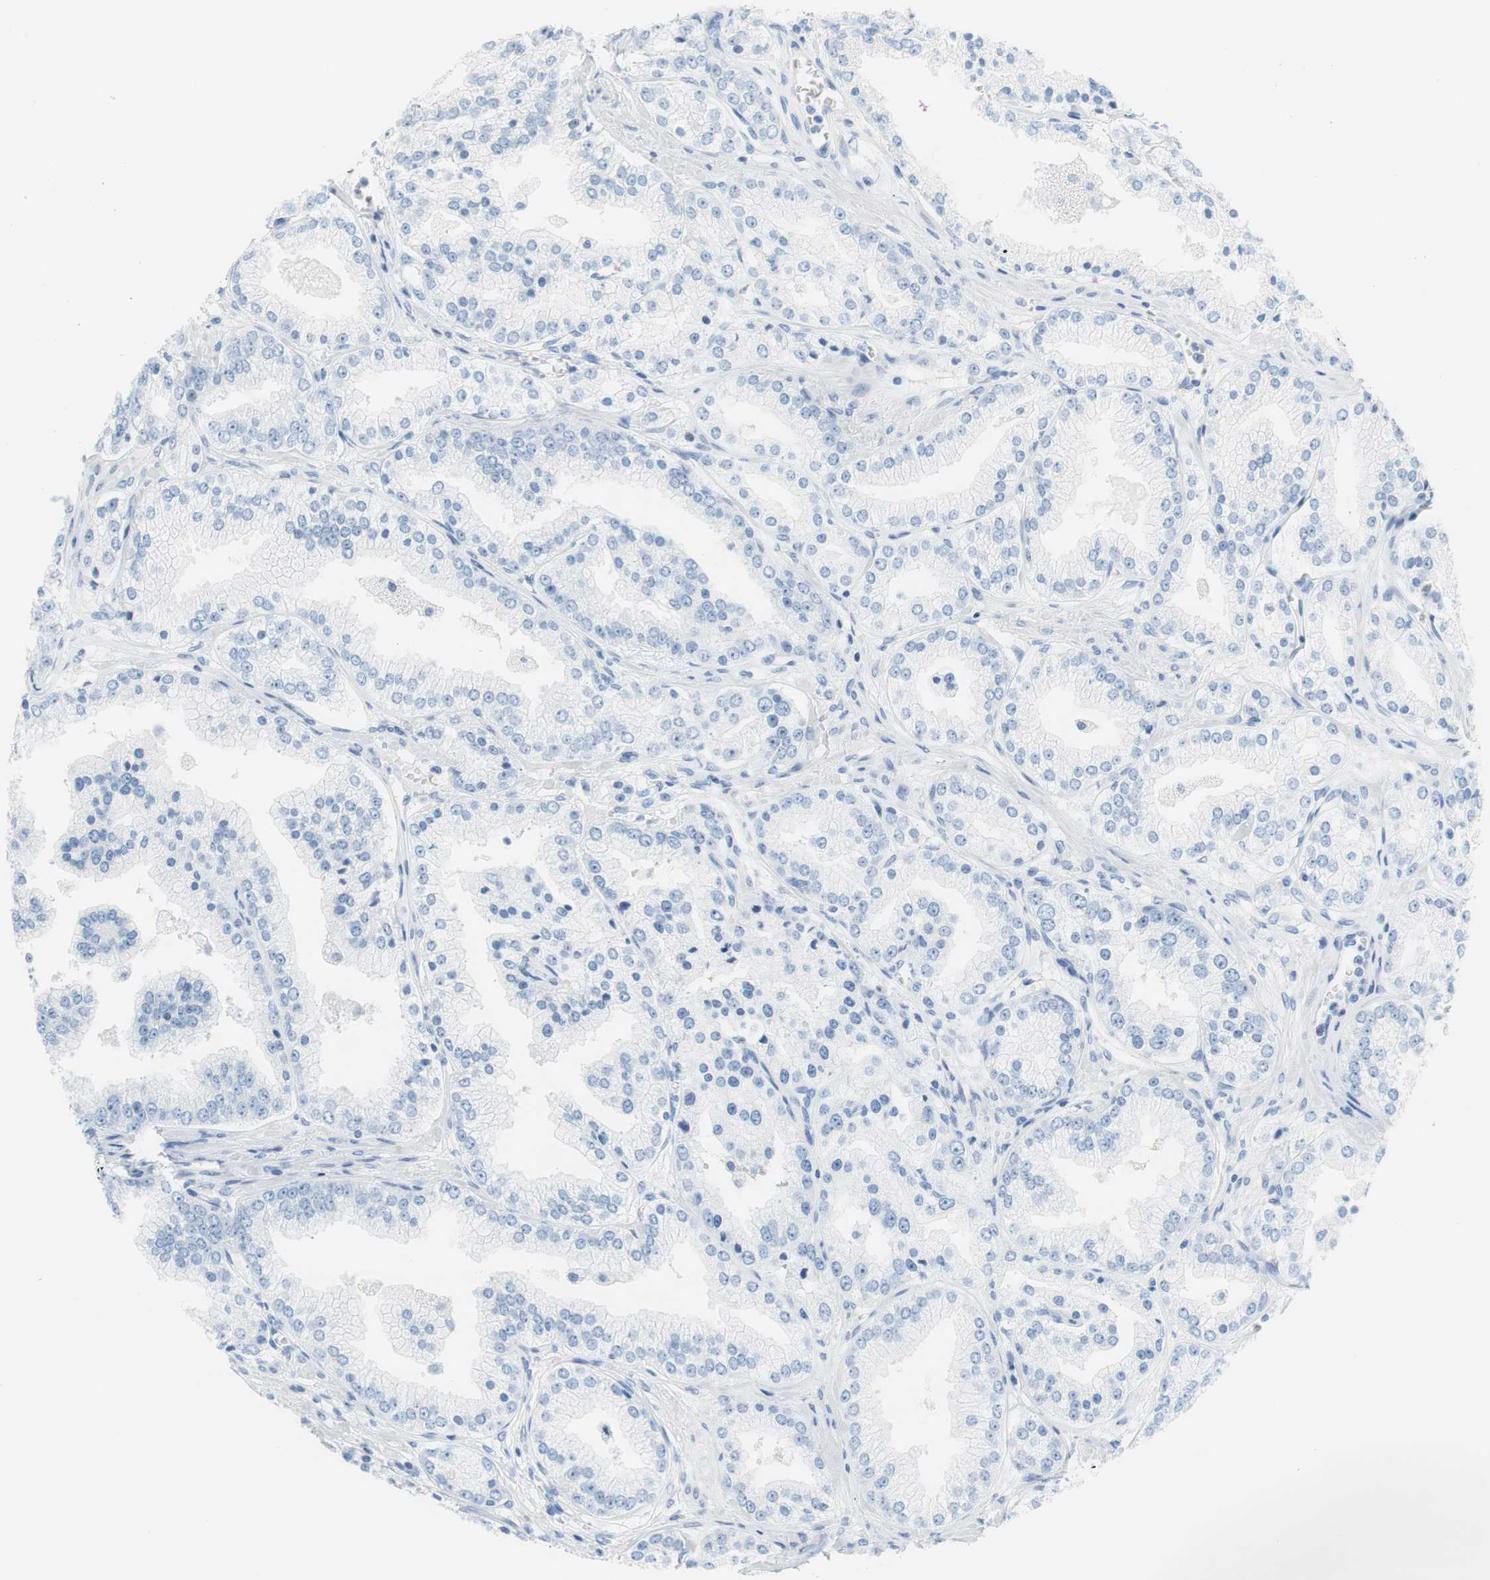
{"staining": {"intensity": "negative", "quantity": "none", "location": "none"}, "tissue": "prostate cancer", "cell_type": "Tumor cells", "image_type": "cancer", "snomed": [{"axis": "morphology", "description": "Adenocarcinoma, High grade"}, {"axis": "topography", "description": "Prostate"}], "caption": "This is an IHC photomicrograph of human prostate high-grade adenocarcinoma. There is no positivity in tumor cells.", "gene": "MYH1", "patient": {"sex": "male", "age": 61}}